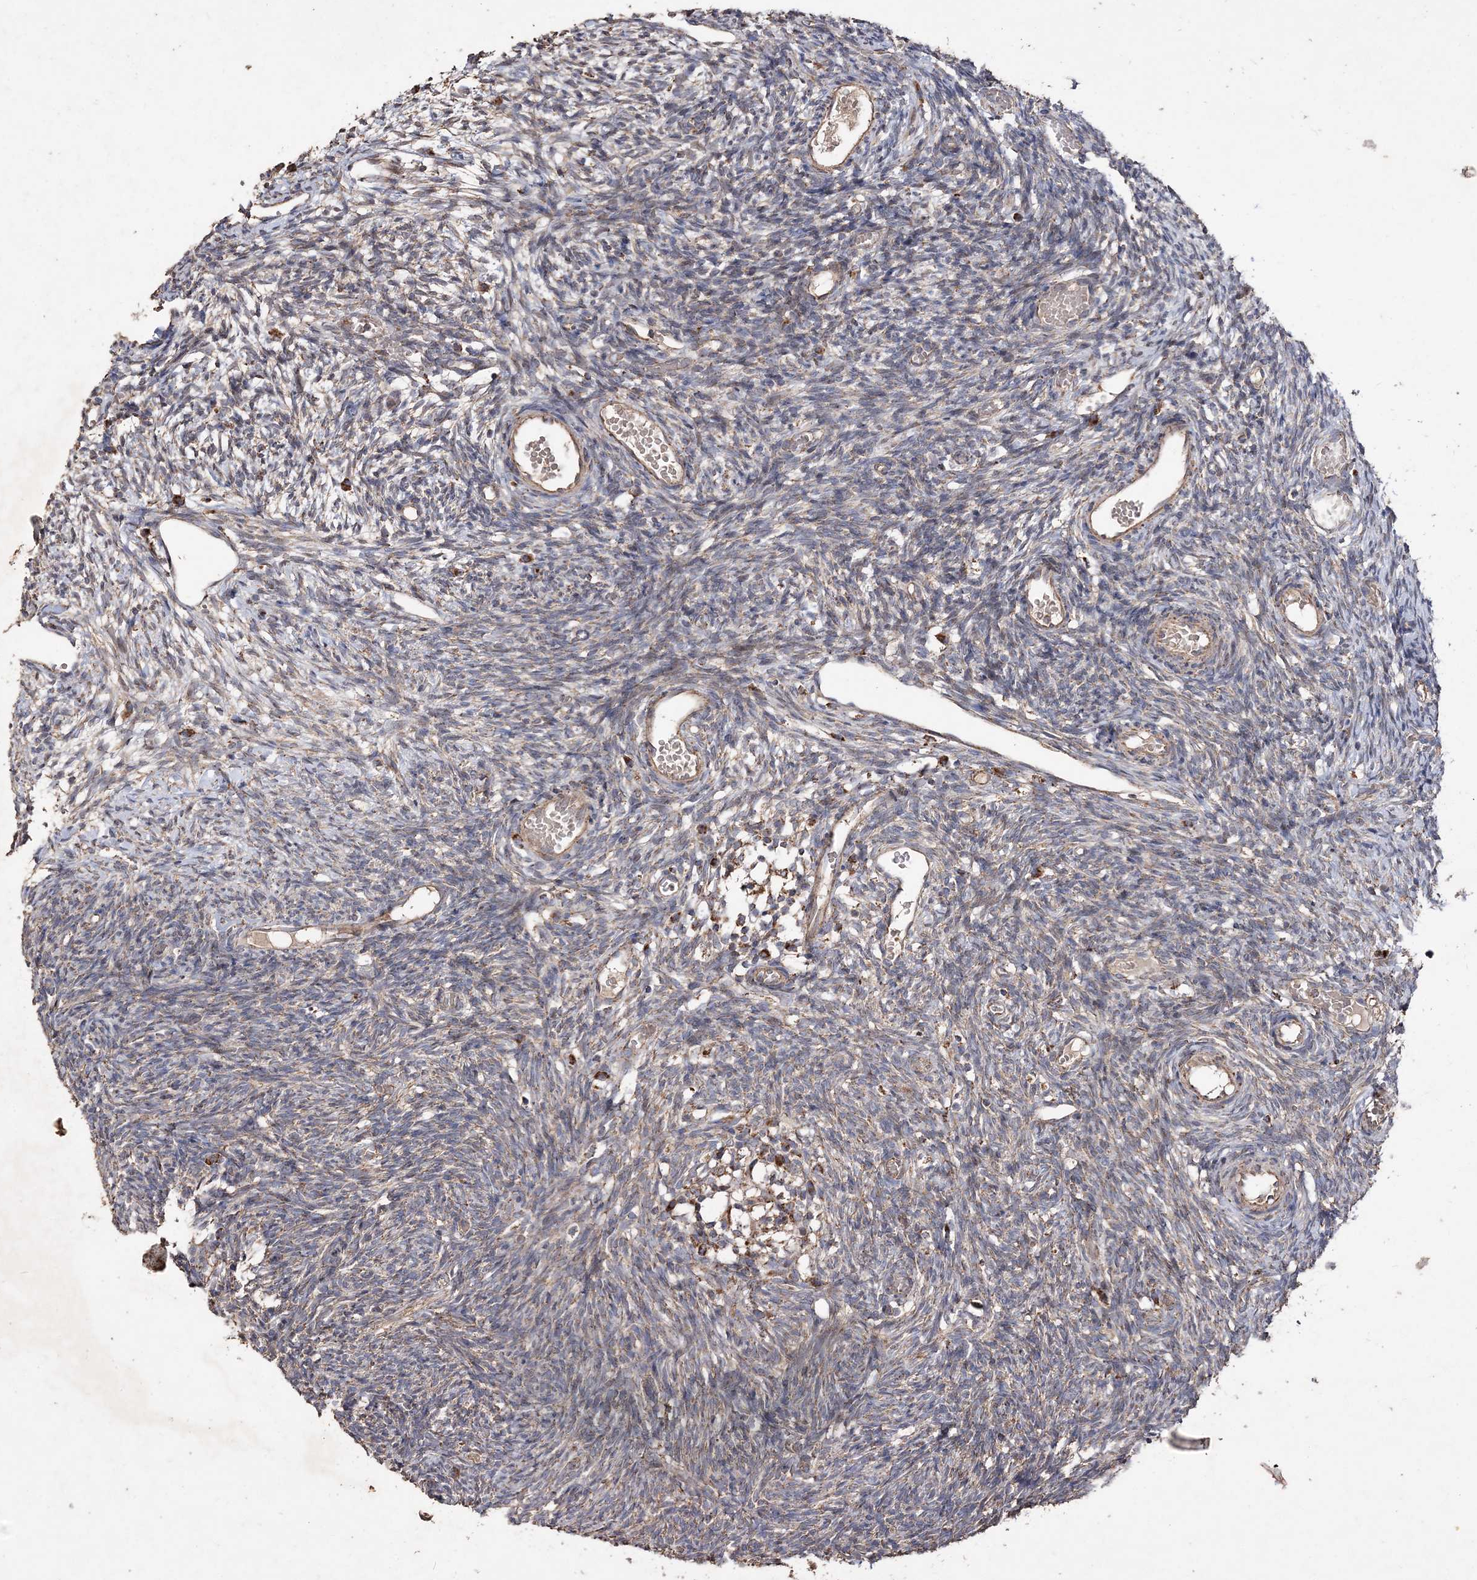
{"staining": {"intensity": "moderate", "quantity": "<25%", "location": "cytoplasmic/membranous"}, "tissue": "ovary", "cell_type": "Ovarian stroma cells", "image_type": "normal", "snomed": [{"axis": "morphology", "description": "Normal tissue, NOS"}, {"axis": "topography", "description": "Ovary"}], "caption": "Ovary was stained to show a protein in brown. There is low levels of moderate cytoplasmic/membranous expression in about <25% of ovarian stroma cells. The protein is stained brown, and the nuclei are stained in blue (DAB IHC with brightfield microscopy, high magnification).", "gene": "POC5", "patient": {"sex": "female", "age": 35}}